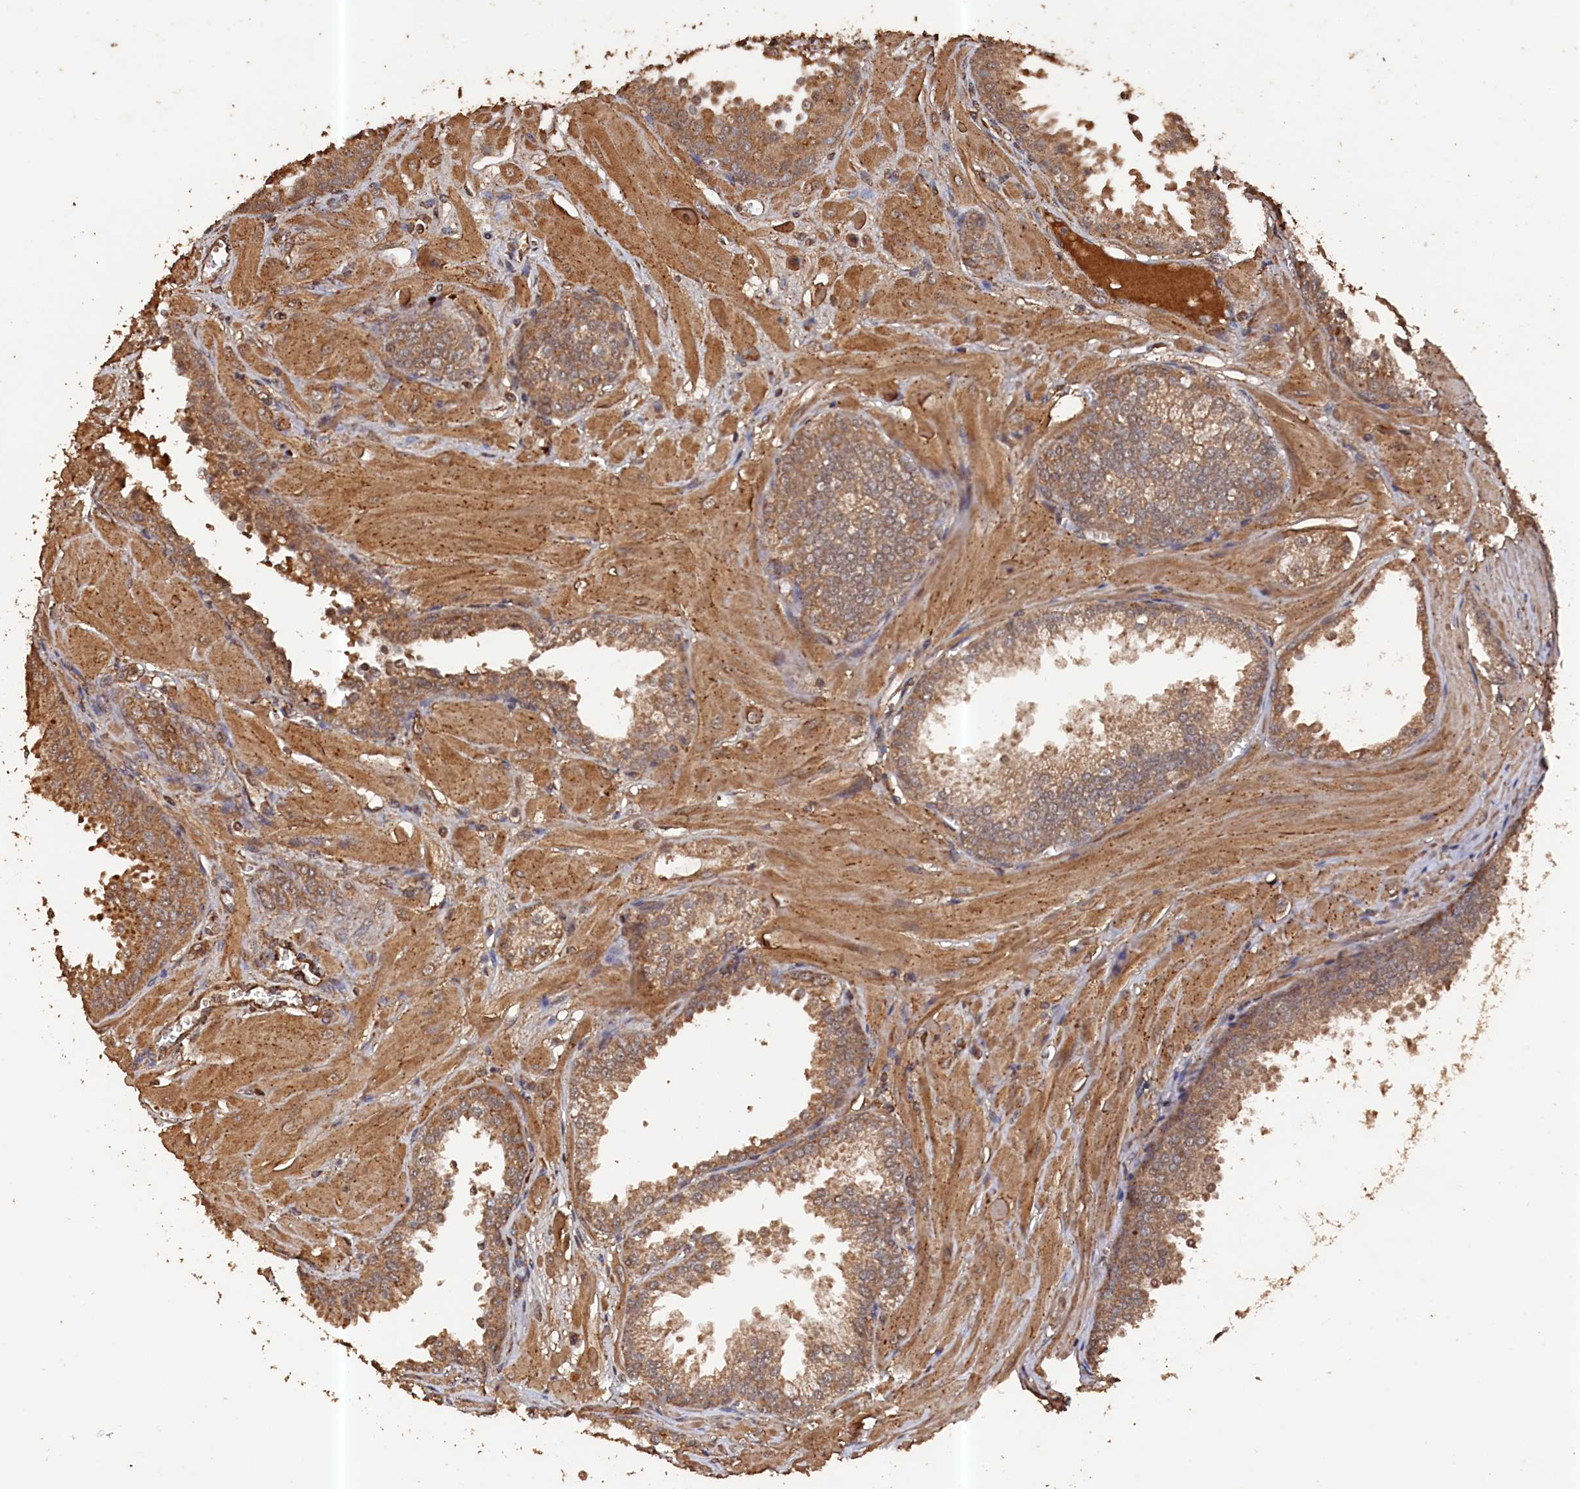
{"staining": {"intensity": "moderate", "quantity": ">75%", "location": "cytoplasmic/membranous"}, "tissue": "prostate cancer", "cell_type": "Tumor cells", "image_type": "cancer", "snomed": [{"axis": "morphology", "description": "Adenocarcinoma, Low grade"}, {"axis": "topography", "description": "Prostate"}], "caption": "A histopathology image of human prostate adenocarcinoma (low-grade) stained for a protein demonstrates moderate cytoplasmic/membranous brown staining in tumor cells.", "gene": "SNX33", "patient": {"sex": "male", "age": 67}}